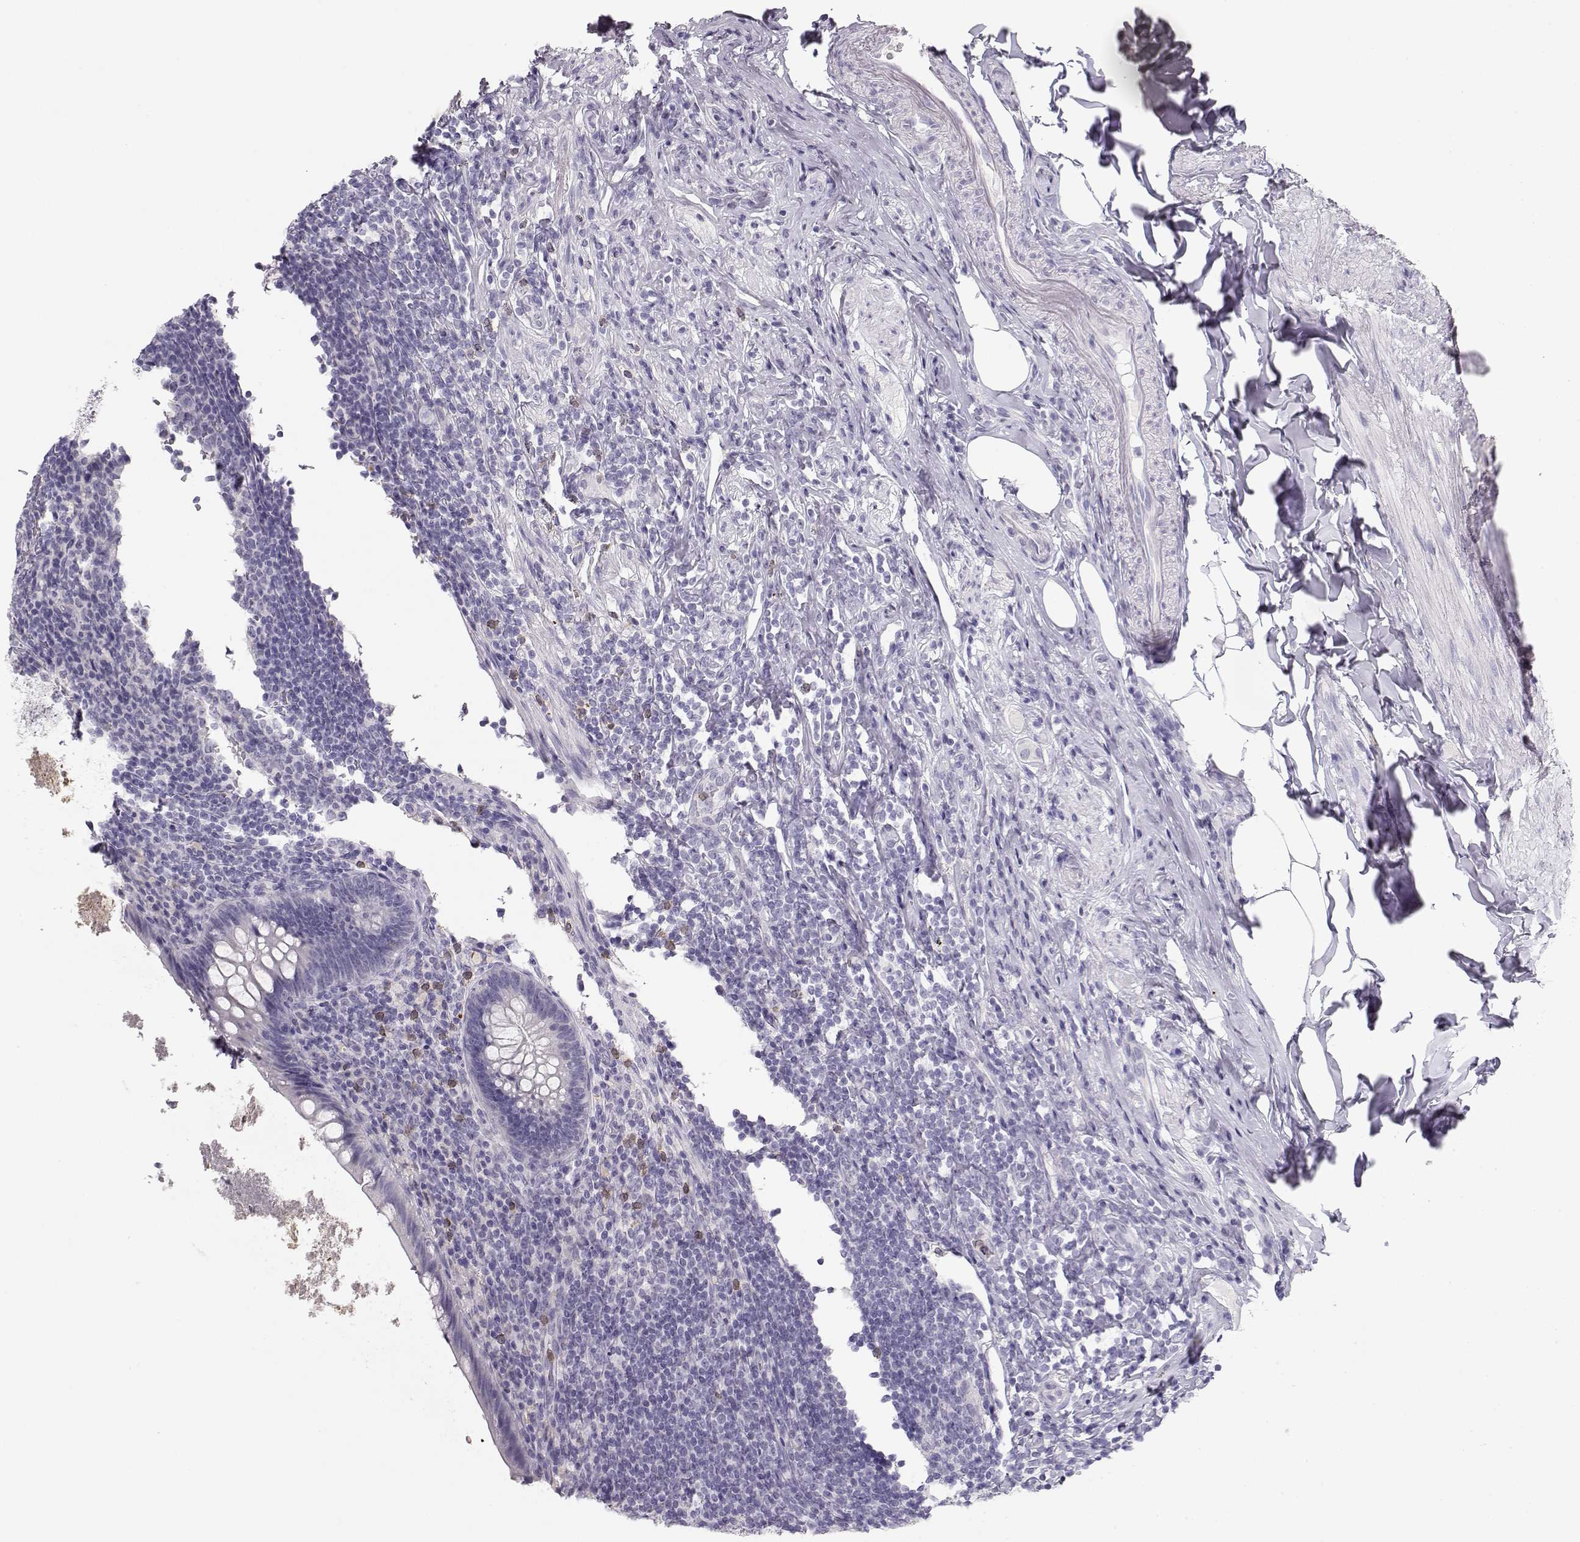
{"staining": {"intensity": "negative", "quantity": "none", "location": "none"}, "tissue": "appendix", "cell_type": "Glandular cells", "image_type": "normal", "snomed": [{"axis": "morphology", "description": "Normal tissue, NOS"}, {"axis": "topography", "description": "Appendix"}], "caption": "The histopathology image shows no significant staining in glandular cells of appendix. Nuclei are stained in blue.", "gene": "NUTM1", "patient": {"sex": "male", "age": 47}}